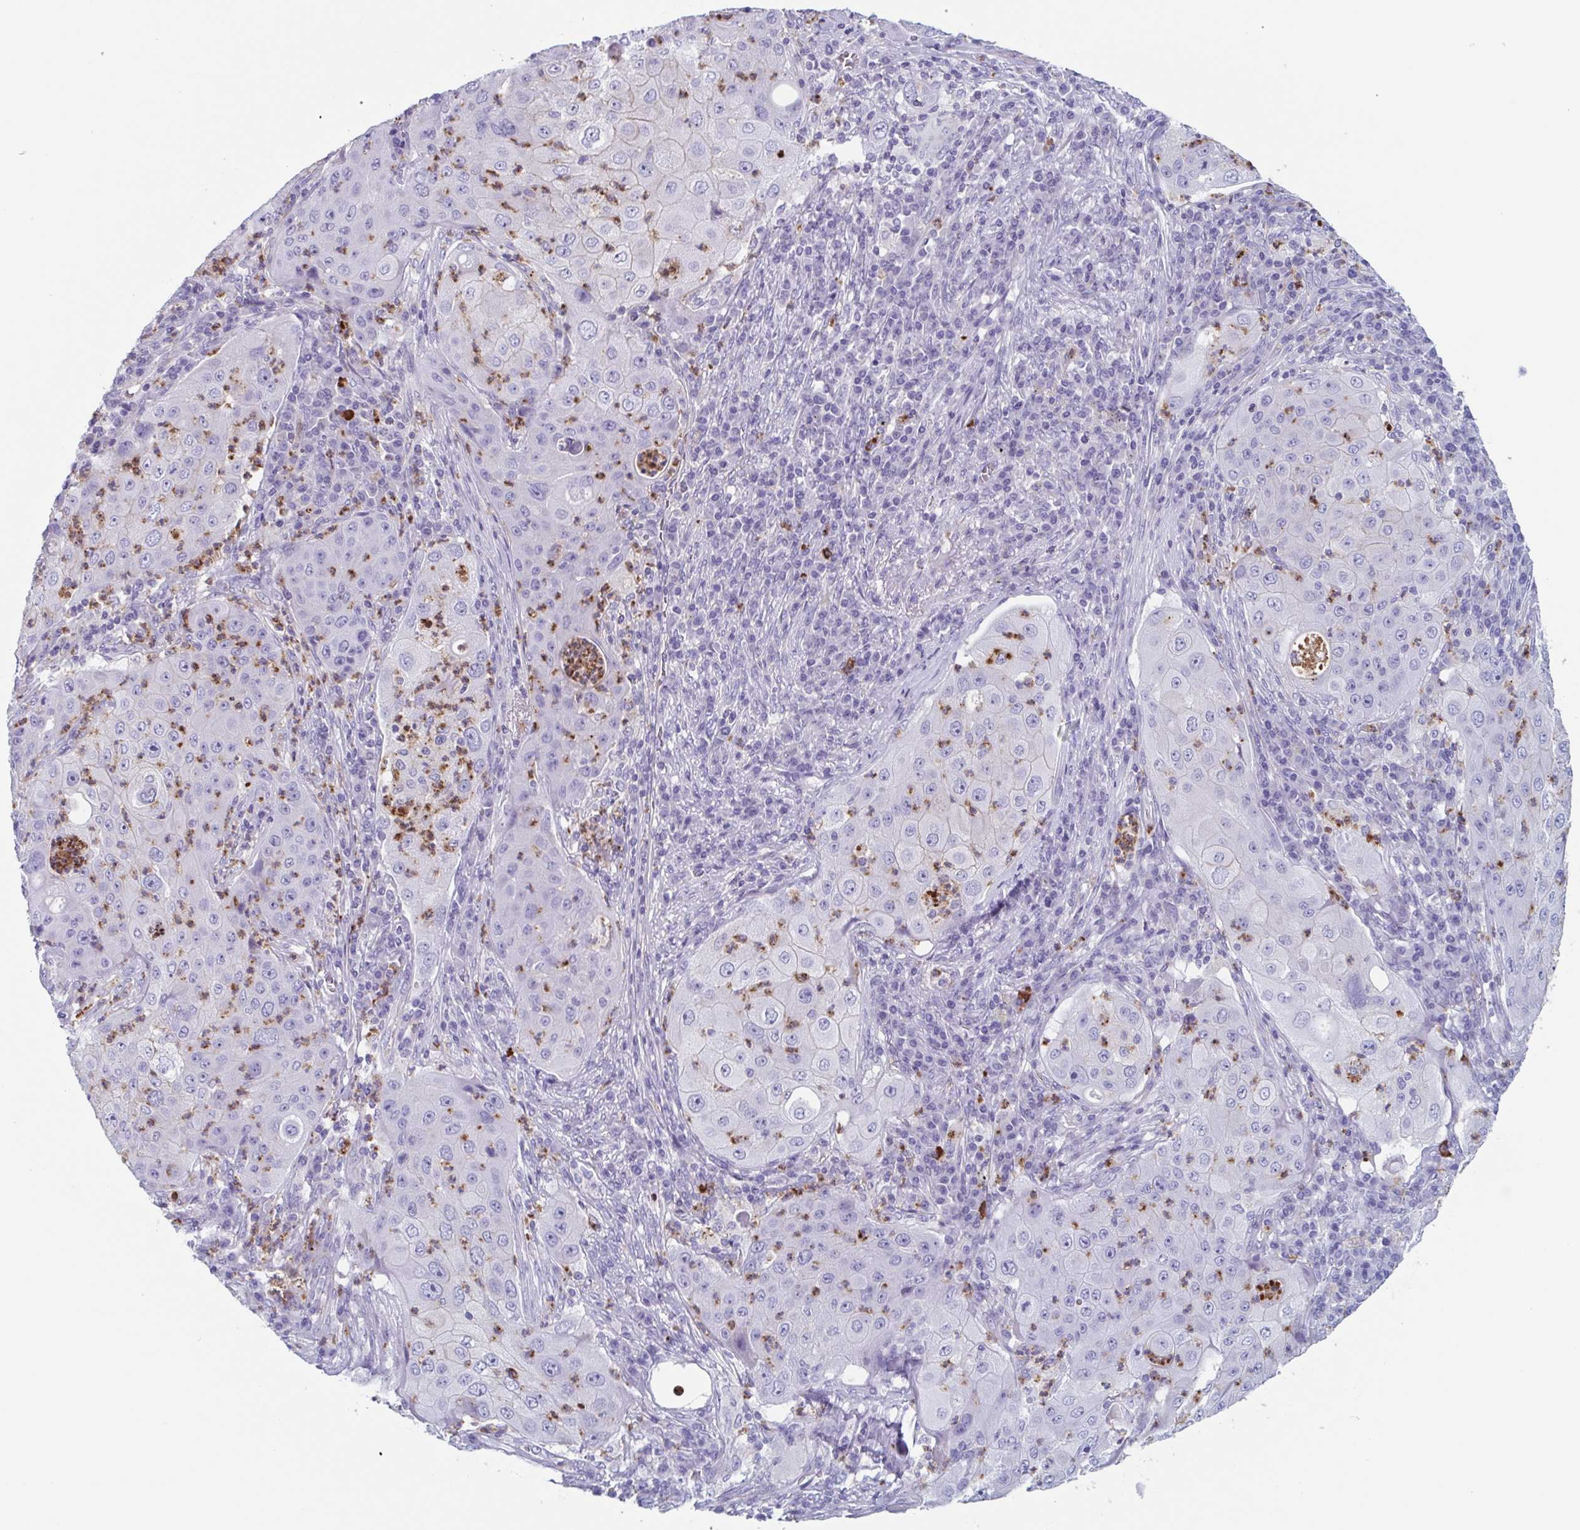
{"staining": {"intensity": "negative", "quantity": "none", "location": "none"}, "tissue": "lung cancer", "cell_type": "Tumor cells", "image_type": "cancer", "snomed": [{"axis": "morphology", "description": "Squamous cell carcinoma, NOS"}, {"axis": "topography", "description": "Lung"}], "caption": "A histopathology image of lung cancer stained for a protein exhibits no brown staining in tumor cells. (DAB (3,3'-diaminobenzidine) immunohistochemistry with hematoxylin counter stain).", "gene": "BPI", "patient": {"sex": "female", "age": 59}}